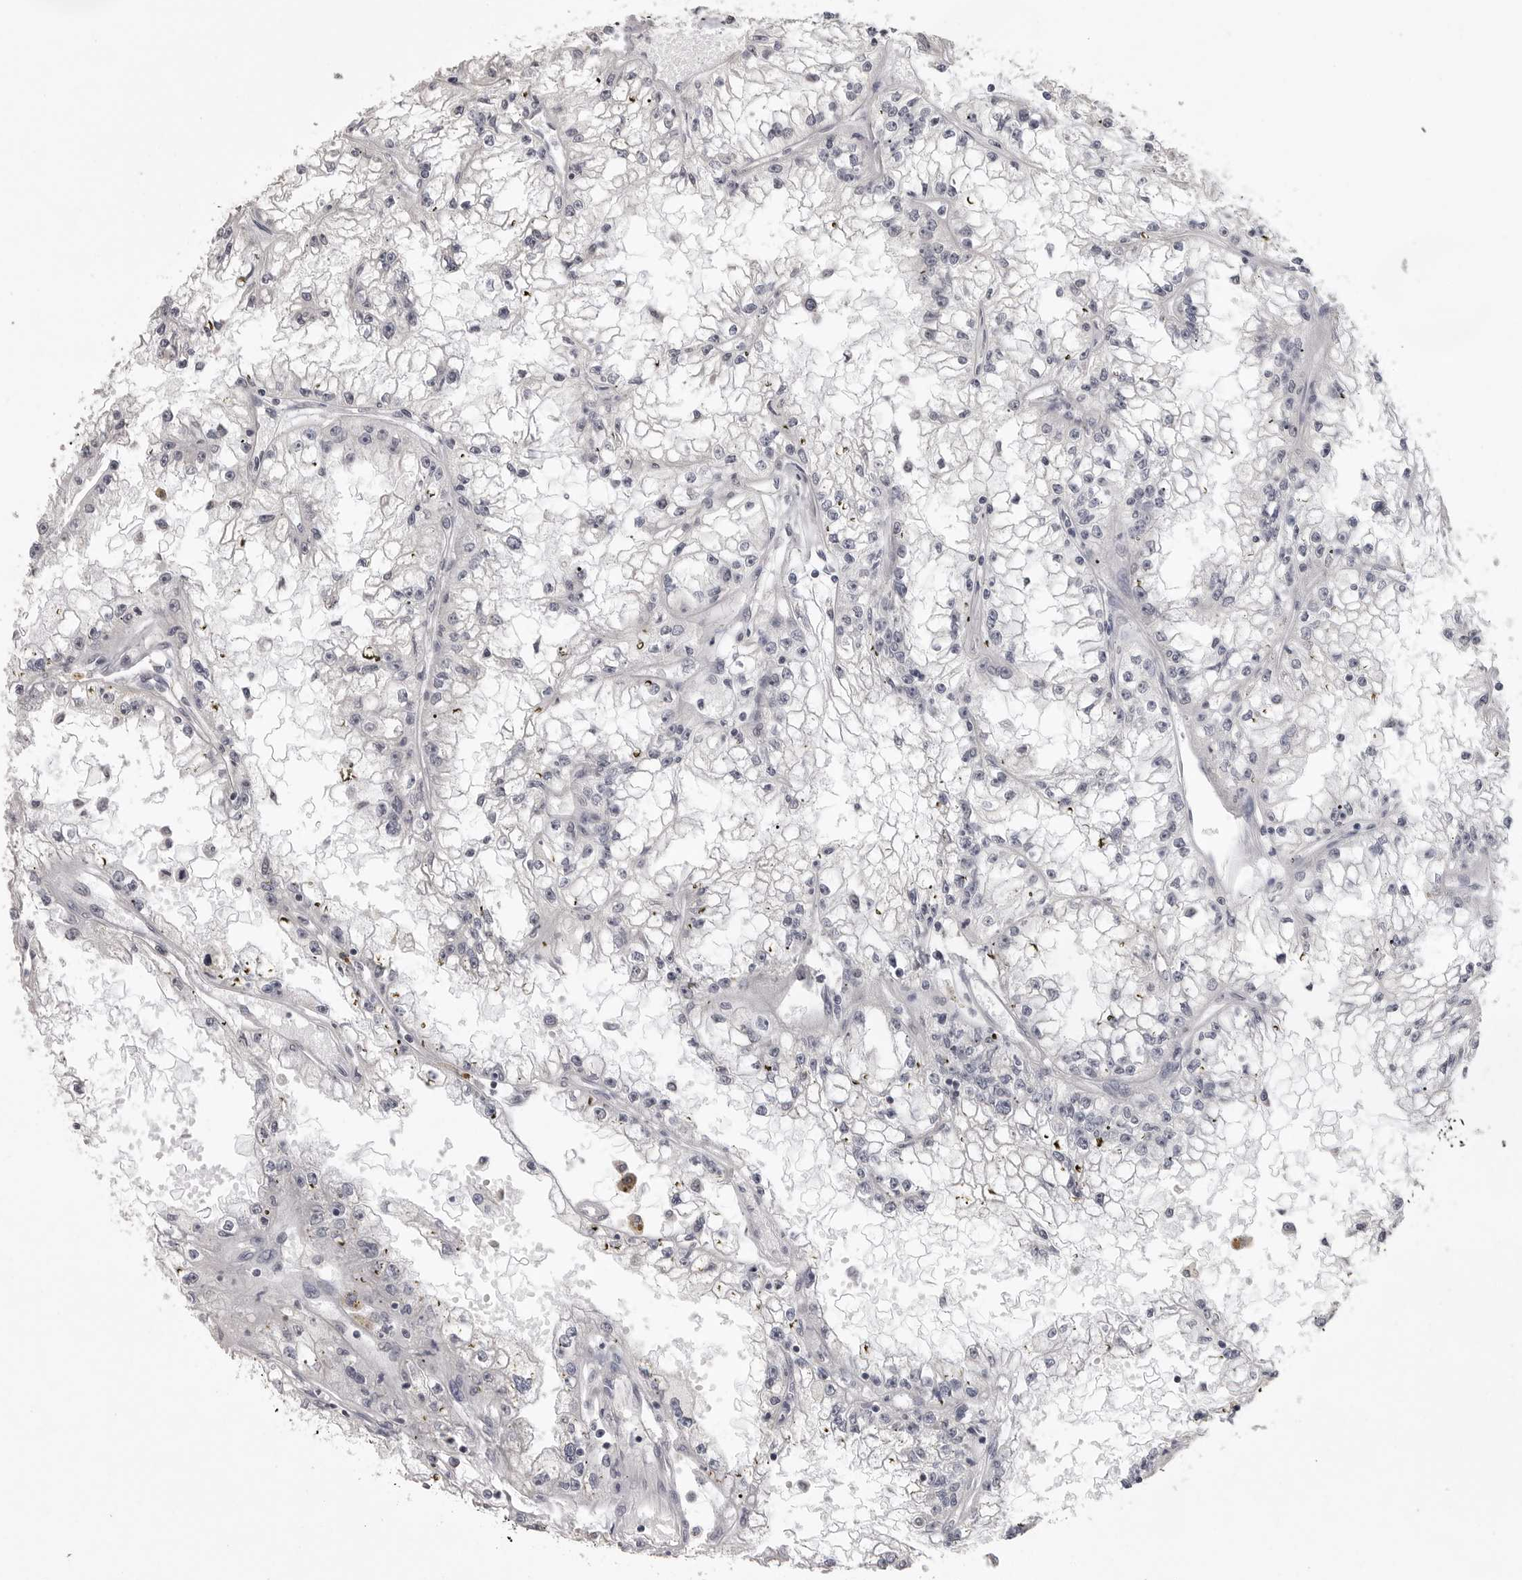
{"staining": {"intensity": "negative", "quantity": "none", "location": "none"}, "tissue": "renal cancer", "cell_type": "Tumor cells", "image_type": "cancer", "snomed": [{"axis": "morphology", "description": "Adenocarcinoma, NOS"}, {"axis": "topography", "description": "Kidney"}], "caption": "Tumor cells are negative for brown protein staining in renal cancer. (Brightfield microscopy of DAB immunohistochemistry at high magnification).", "gene": "GPN2", "patient": {"sex": "male", "age": 56}}